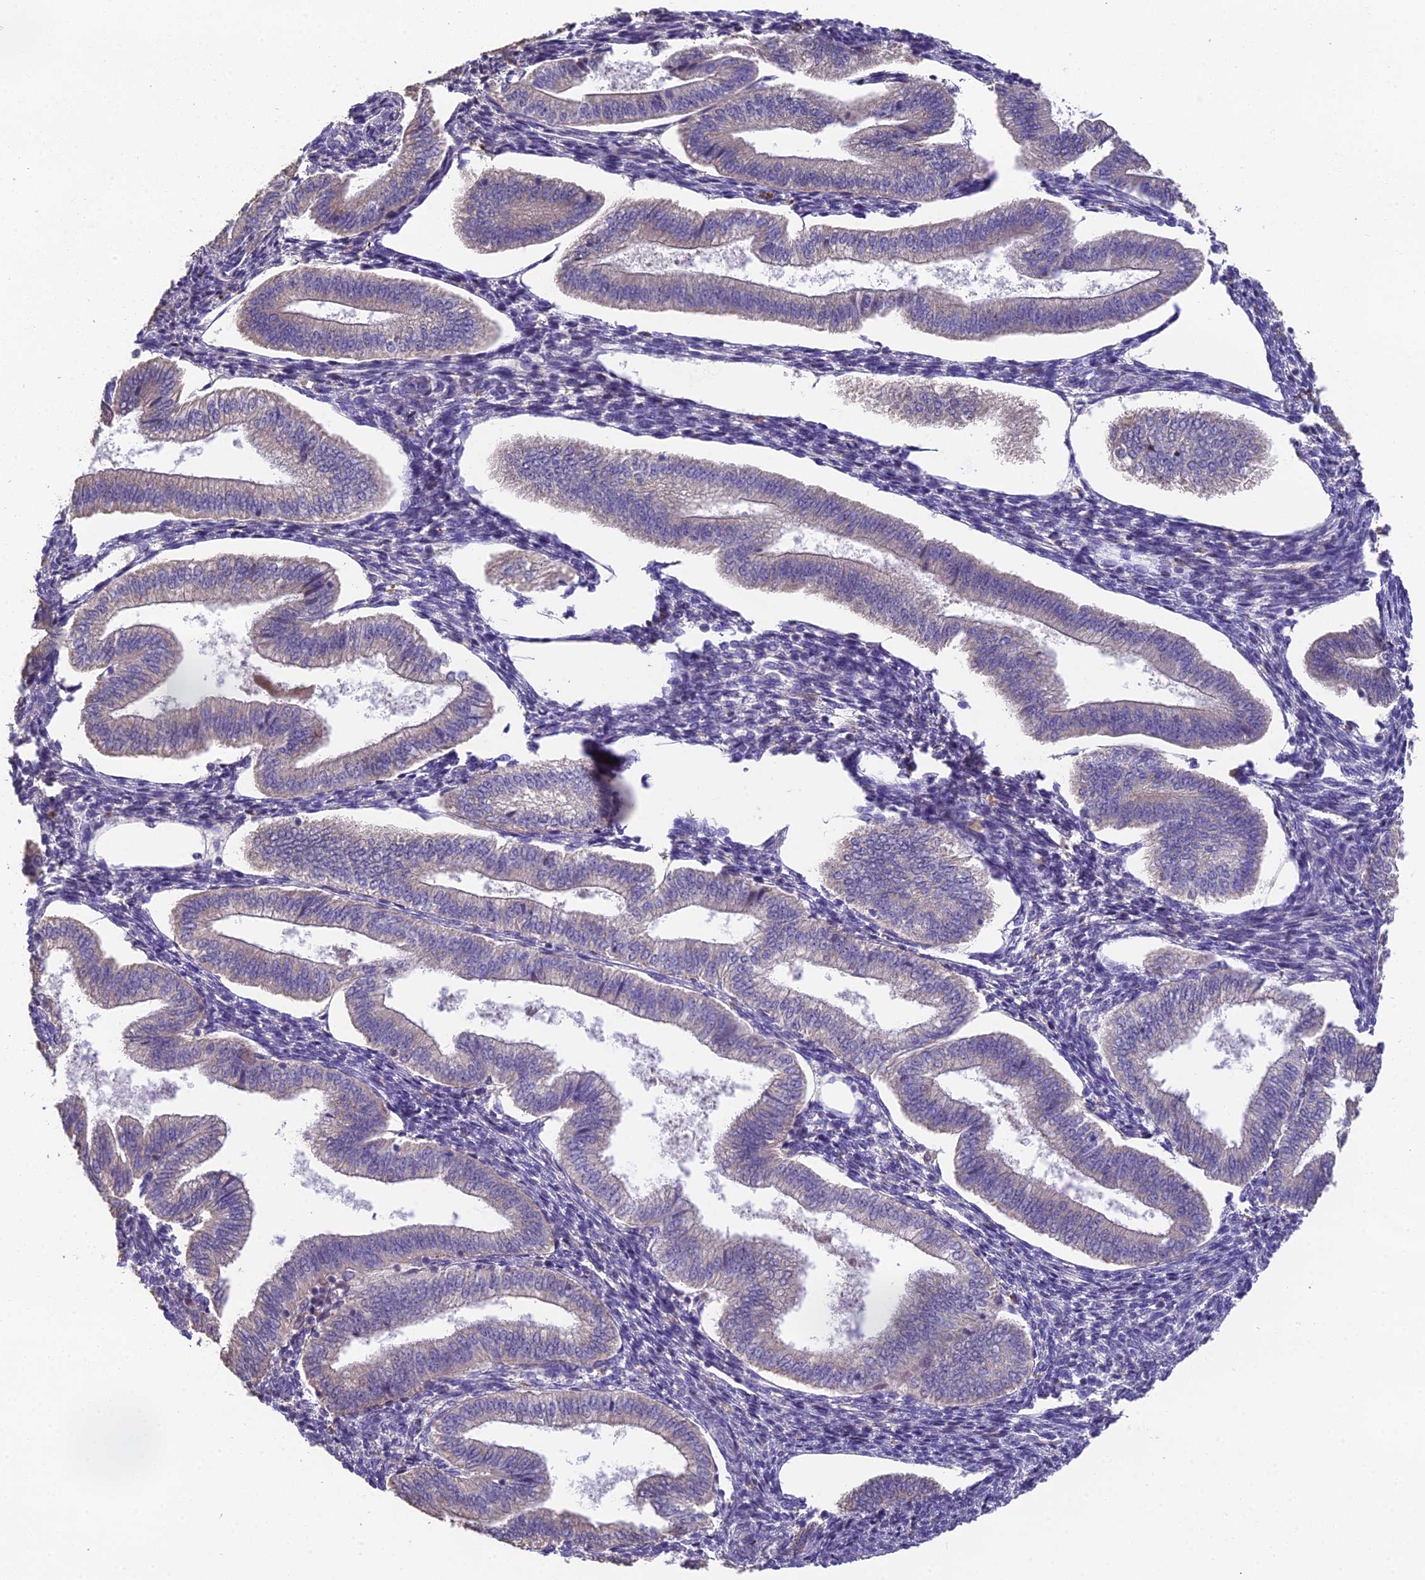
{"staining": {"intensity": "negative", "quantity": "none", "location": "none"}, "tissue": "endometrium", "cell_type": "Cells in endometrial stroma", "image_type": "normal", "snomed": [{"axis": "morphology", "description": "Normal tissue, NOS"}, {"axis": "topography", "description": "Endometrium"}], "caption": "Immunohistochemistry (IHC) photomicrograph of normal human endometrium stained for a protein (brown), which exhibits no expression in cells in endometrial stroma. (DAB immunohistochemistry, high magnification).", "gene": "PUS10", "patient": {"sex": "female", "age": 34}}